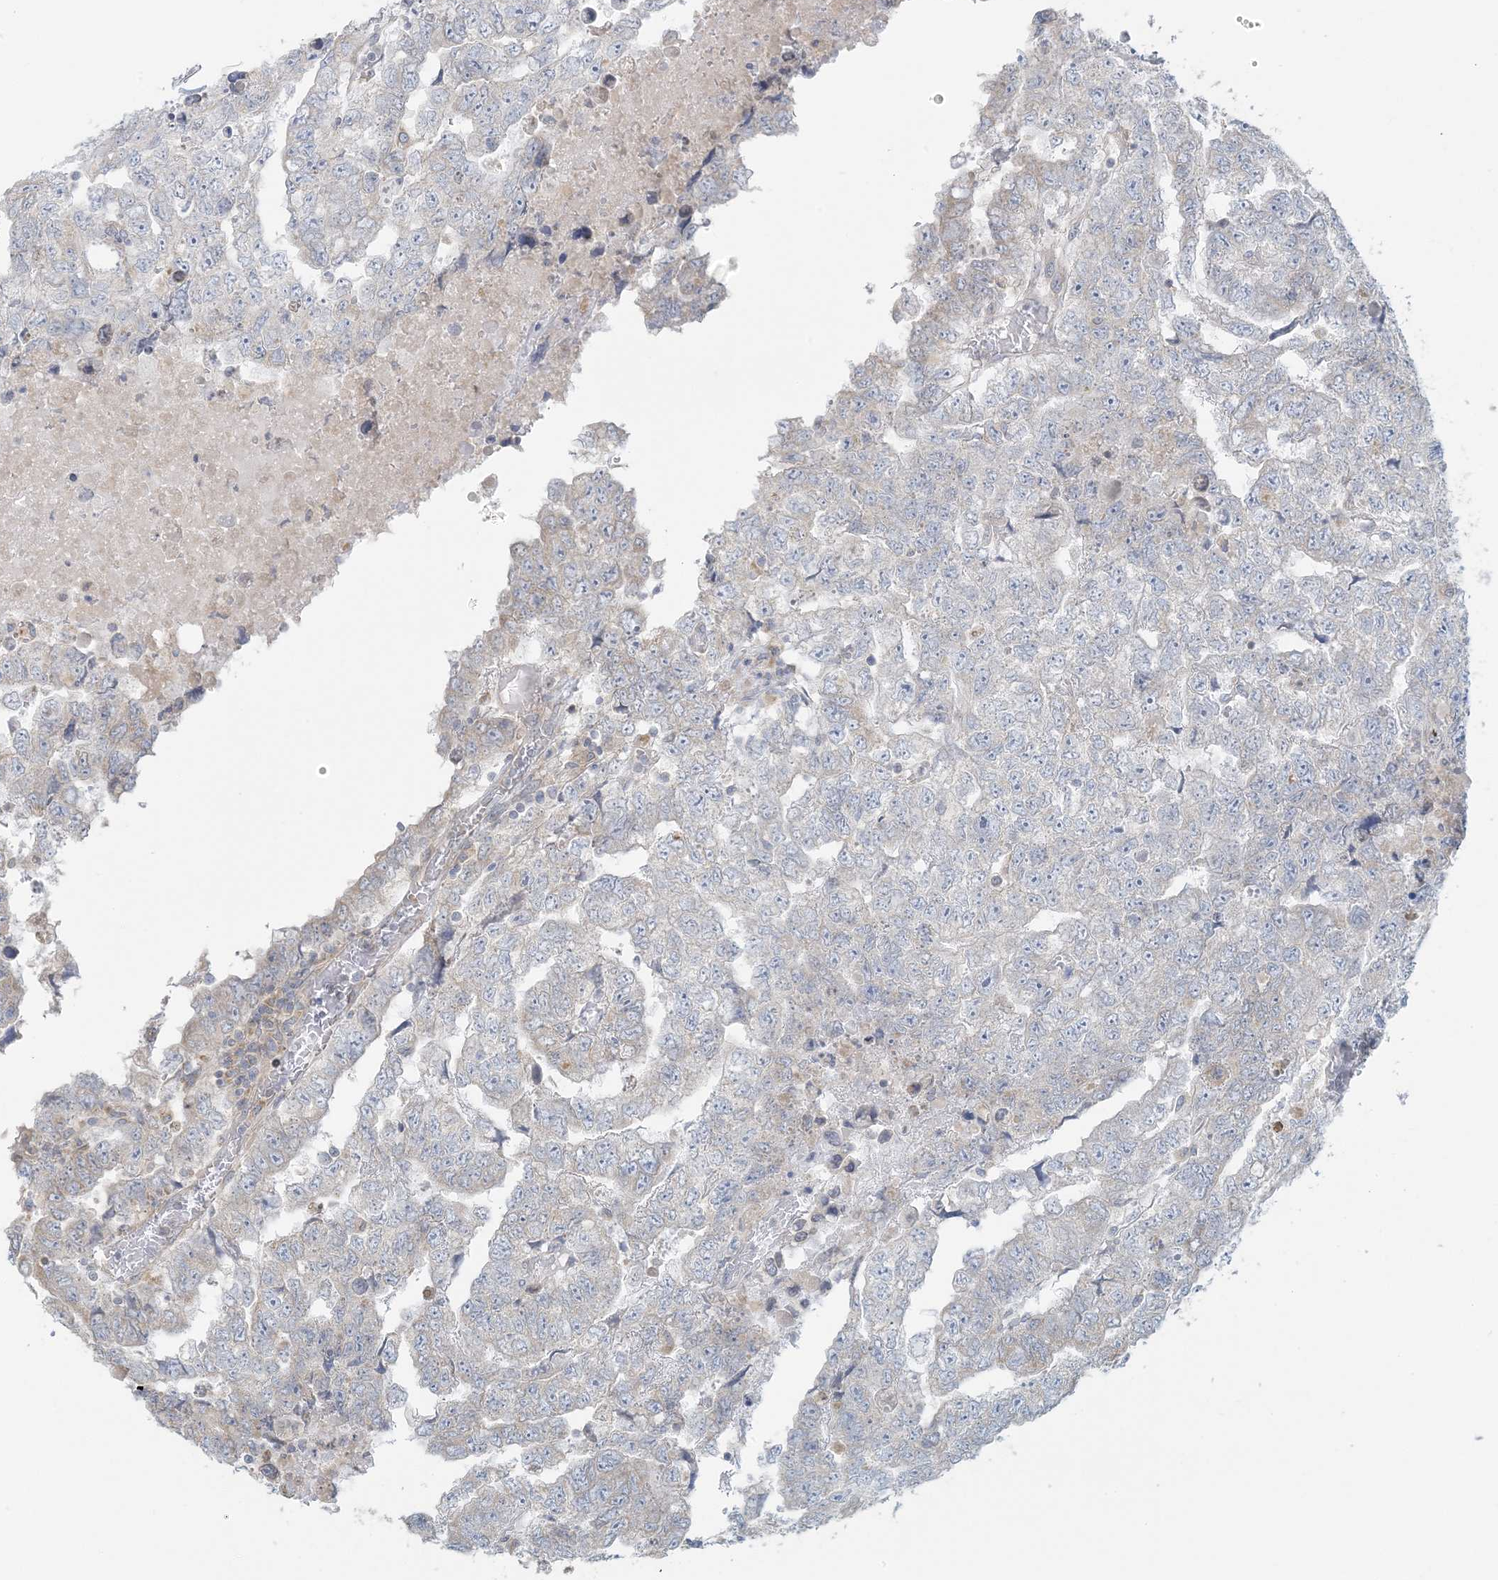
{"staining": {"intensity": "negative", "quantity": "none", "location": "none"}, "tissue": "testis cancer", "cell_type": "Tumor cells", "image_type": "cancer", "snomed": [{"axis": "morphology", "description": "Carcinoma, Embryonal, NOS"}, {"axis": "topography", "description": "Testis"}], "caption": "This is an IHC photomicrograph of human embryonal carcinoma (testis). There is no staining in tumor cells.", "gene": "EEFSEC", "patient": {"sex": "male", "age": 36}}